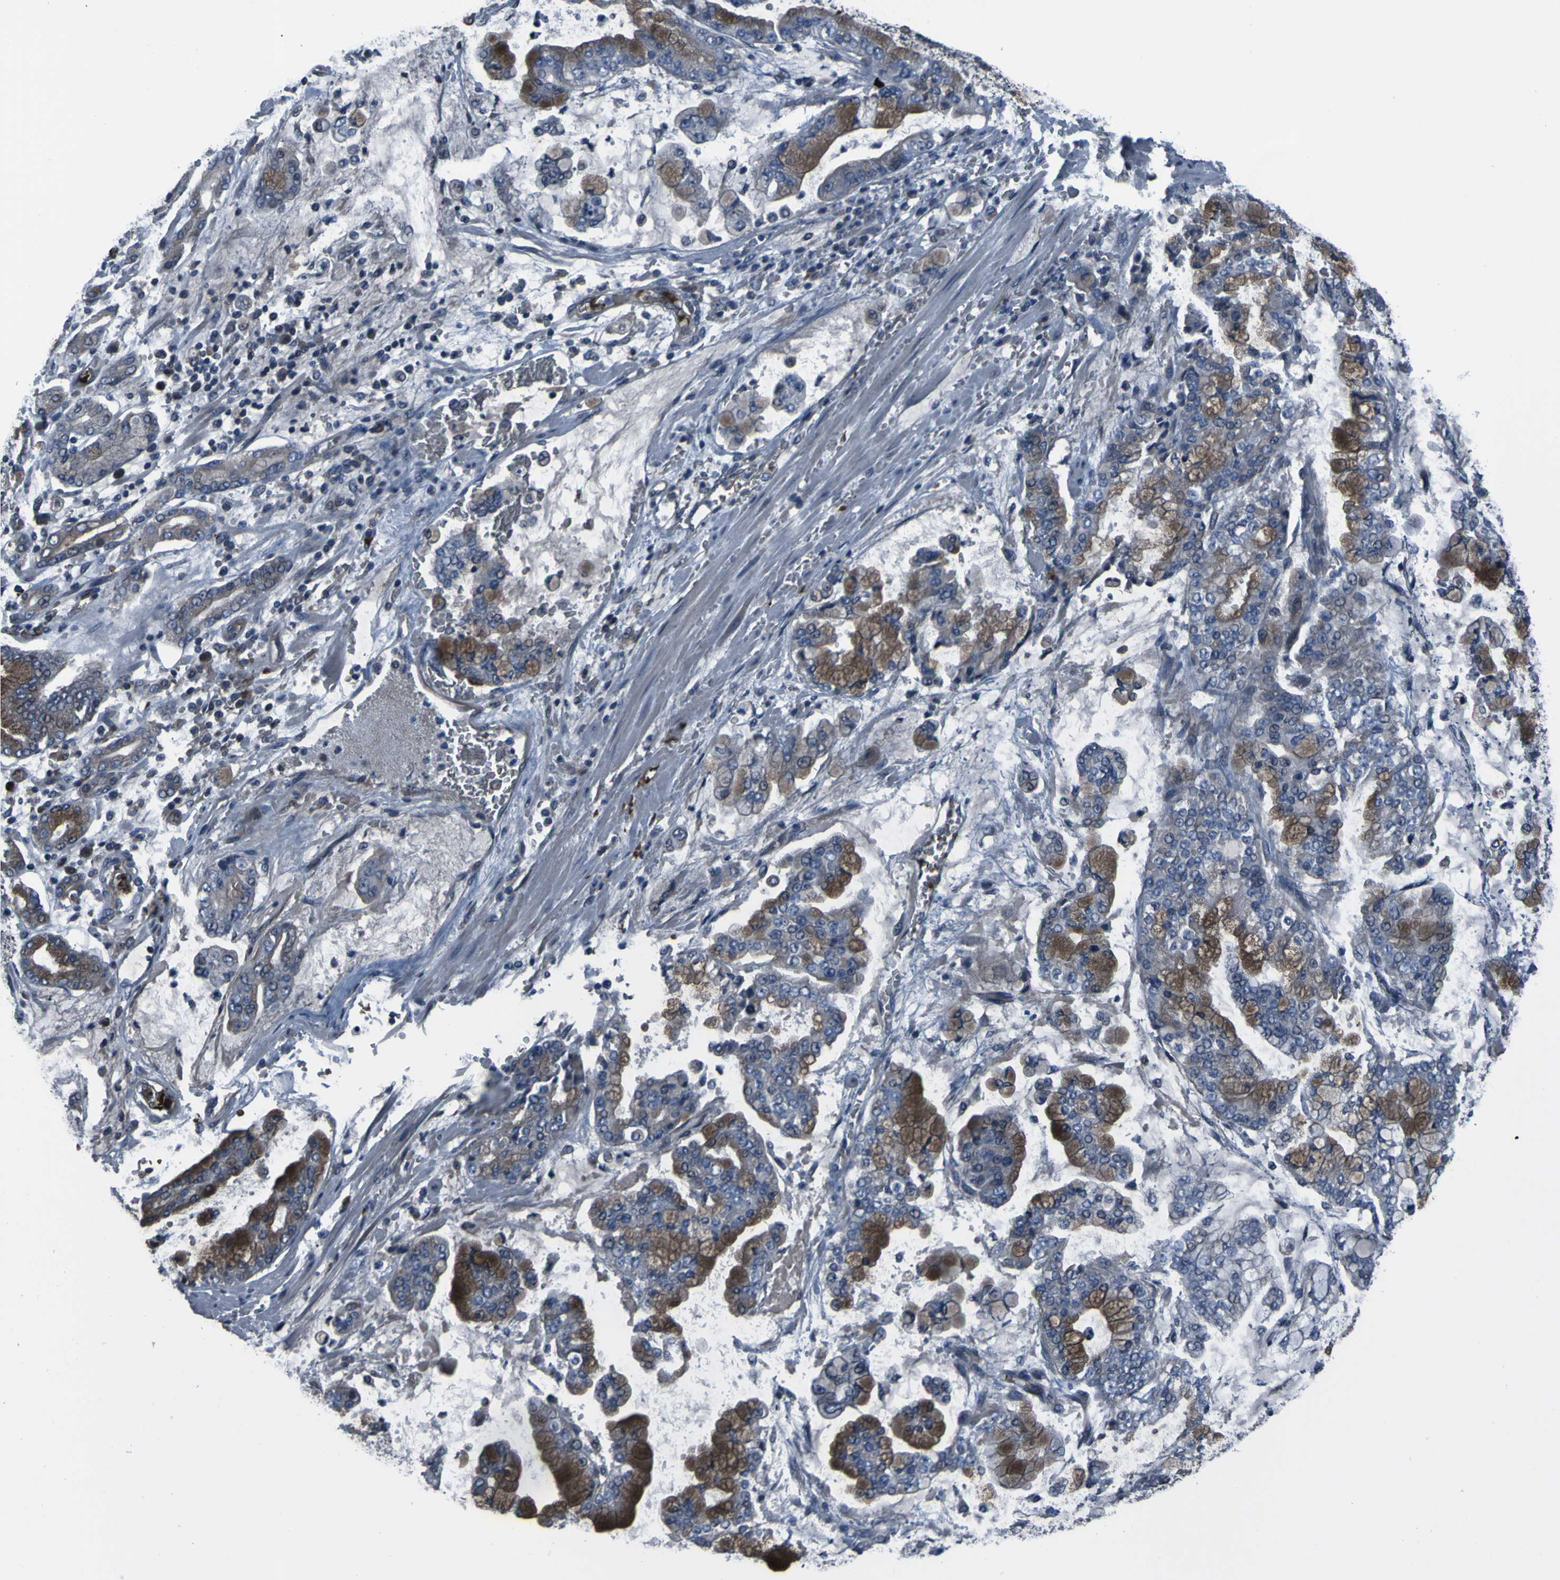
{"staining": {"intensity": "moderate", "quantity": "25%-75%", "location": "cytoplasmic/membranous"}, "tissue": "stomach cancer", "cell_type": "Tumor cells", "image_type": "cancer", "snomed": [{"axis": "morphology", "description": "Normal tissue, NOS"}, {"axis": "morphology", "description": "Adenocarcinoma, NOS"}, {"axis": "topography", "description": "Stomach, upper"}, {"axis": "topography", "description": "Stomach"}], "caption": "Tumor cells demonstrate medium levels of moderate cytoplasmic/membranous positivity in approximately 25%-75% of cells in human adenocarcinoma (stomach). The protein is stained brown, and the nuclei are stained in blue (DAB IHC with brightfield microscopy, high magnification).", "gene": "GRAMD1A", "patient": {"sex": "male", "age": 76}}